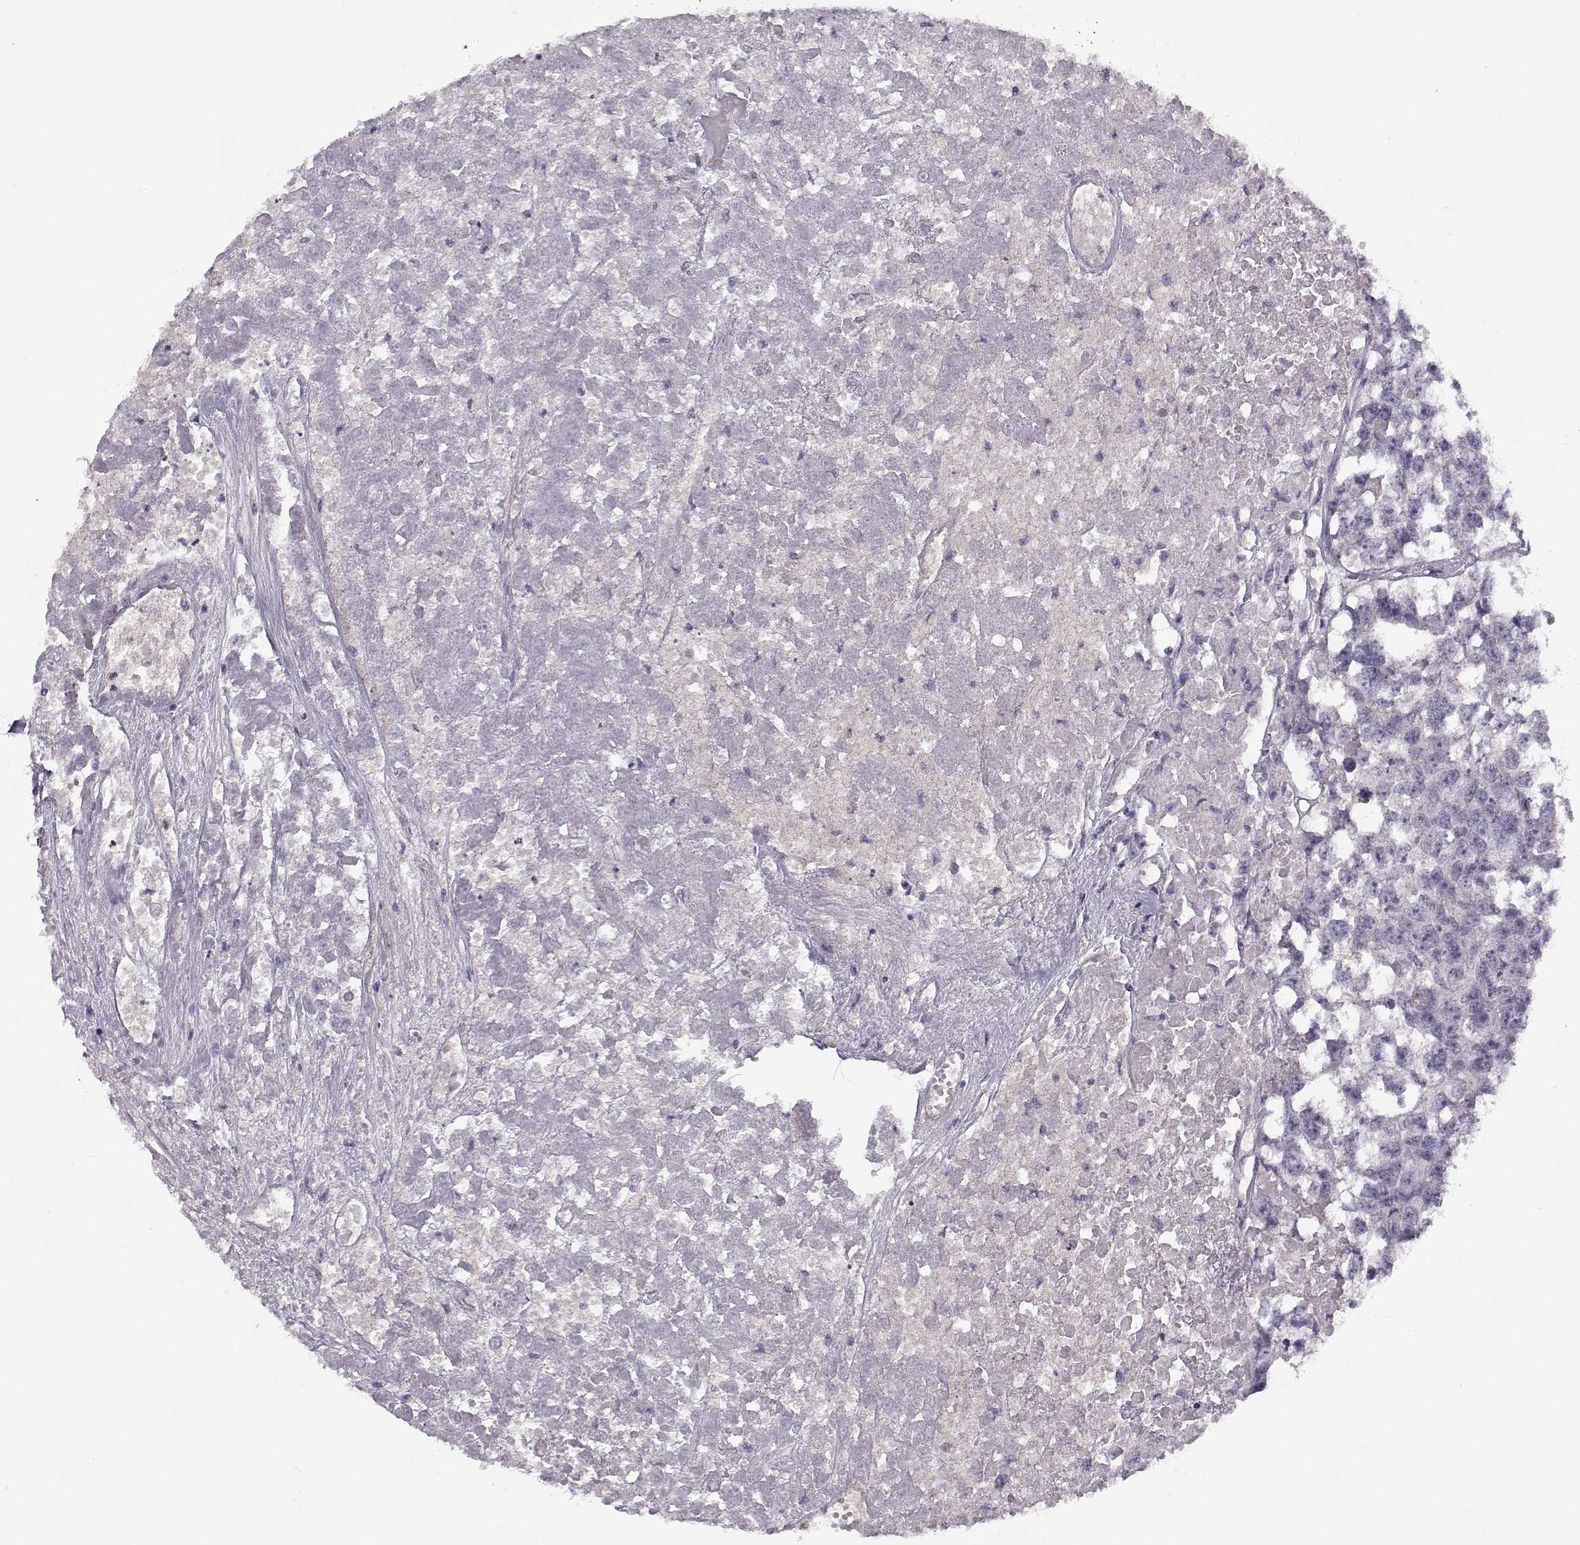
{"staining": {"intensity": "negative", "quantity": "none", "location": "none"}, "tissue": "testis cancer", "cell_type": "Tumor cells", "image_type": "cancer", "snomed": [{"axis": "morphology", "description": "Carcinoma, Embryonal, NOS"}, {"axis": "morphology", "description": "Teratoma, malignant, NOS"}, {"axis": "topography", "description": "Testis"}], "caption": "Photomicrograph shows no protein expression in tumor cells of testis cancer (embryonal carcinoma) tissue.", "gene": "TMEM145", "patient": {"sex": "male", "age": 44}}